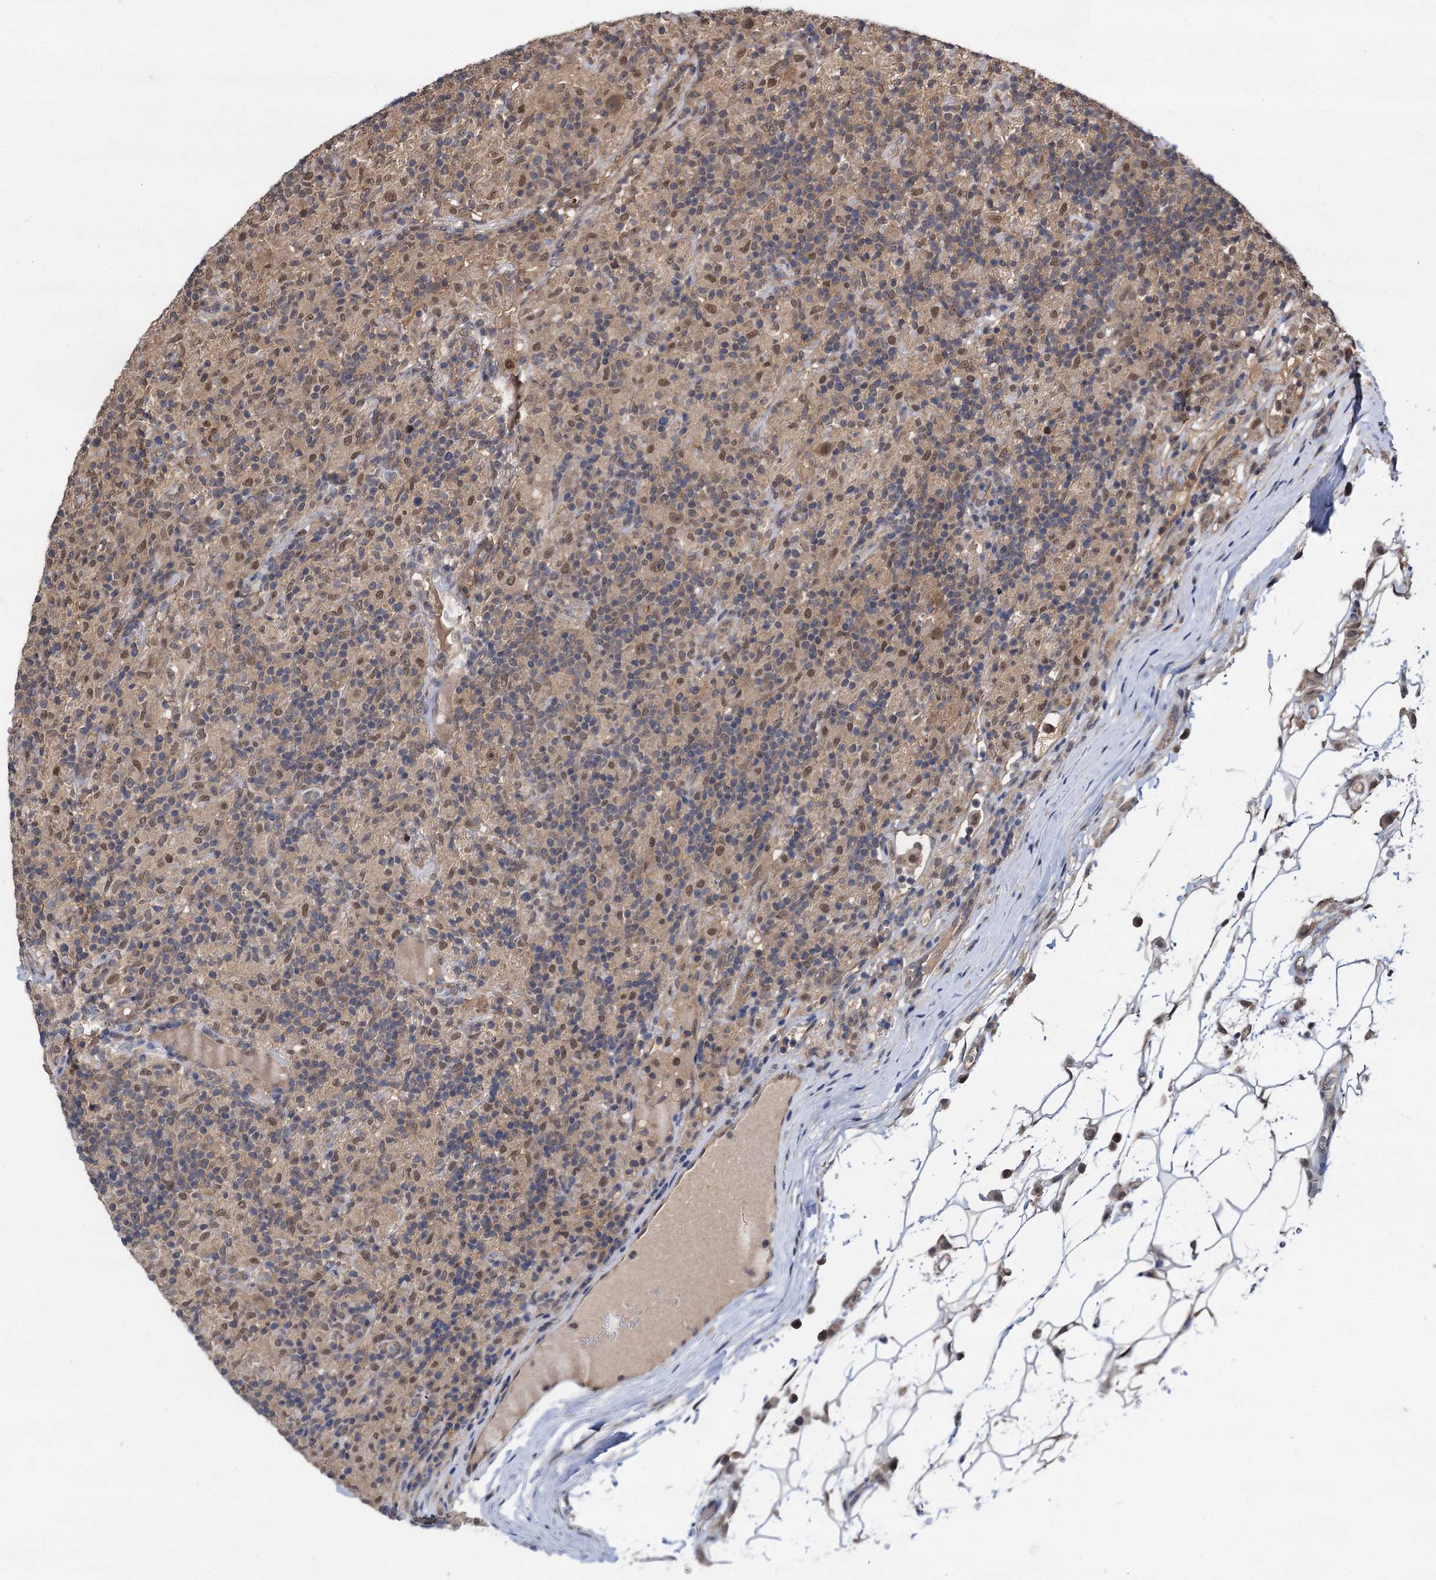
{"staining": {"intensity": "moderate", "quantity": ">75%", "location": "cytoplasmic/membranous,nuclear"}, "tissue": "lymphoma", "cell_type": "Tumor cells", "image_type": "cancer", "snomed": [{"axis": "morphology", "description": "Hodgkin's disease, NOS"}, {"axis": "topography", "description": "Lymph node"}], "caption": "This histopathology image displays immunohistochemistry (IHC) staining of Hodgkin's disease, with medium moderate cytoplasmic/membranous and nuclear positivity in approximately >75% of tumor cells.", "gene": "PSMD4", "patient": {"sex": "male", "age": 70}}